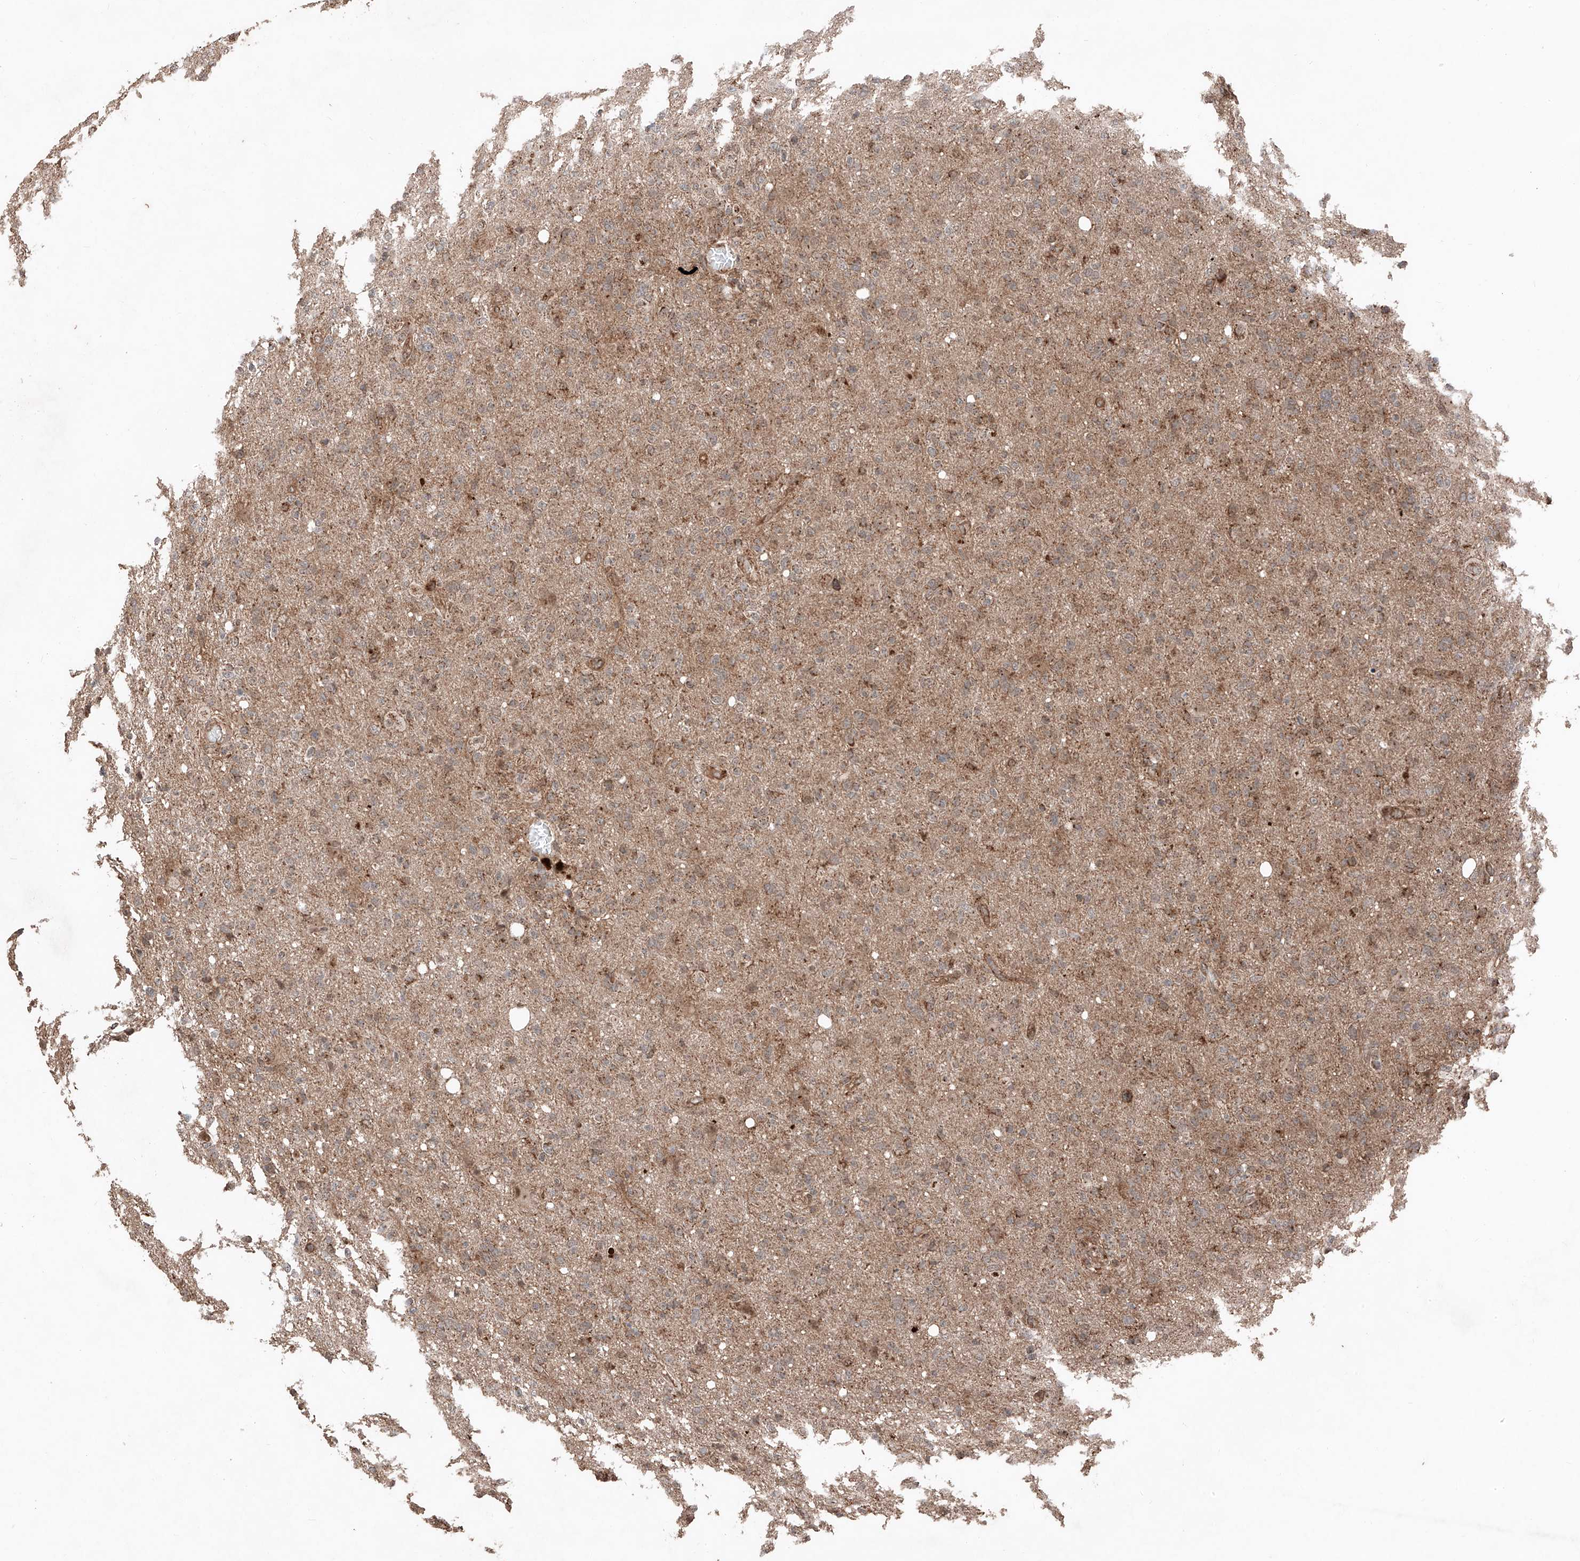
{"staining": {"intensity": "moderate", "quantity": "25%-75%", "location": "cytoplasmic/membranous"}, "tissue": "glioma", "cell_type": "Tumor cells", "image_type": "cancer", "snomed": [{"axis": "morphology", "description": "Glioma, malignant, High grade"}, {"axis": "topography", "description": "Brain"}], "caption": "The photomicrograph exhibits a brown stain indicating the presence of a protein in the cytoplasmic/membranous of tumor cells in malignant glioma (high-grade).", "gene": "ZSCAN29", "patient": {"sex": "female", "age": 57}}